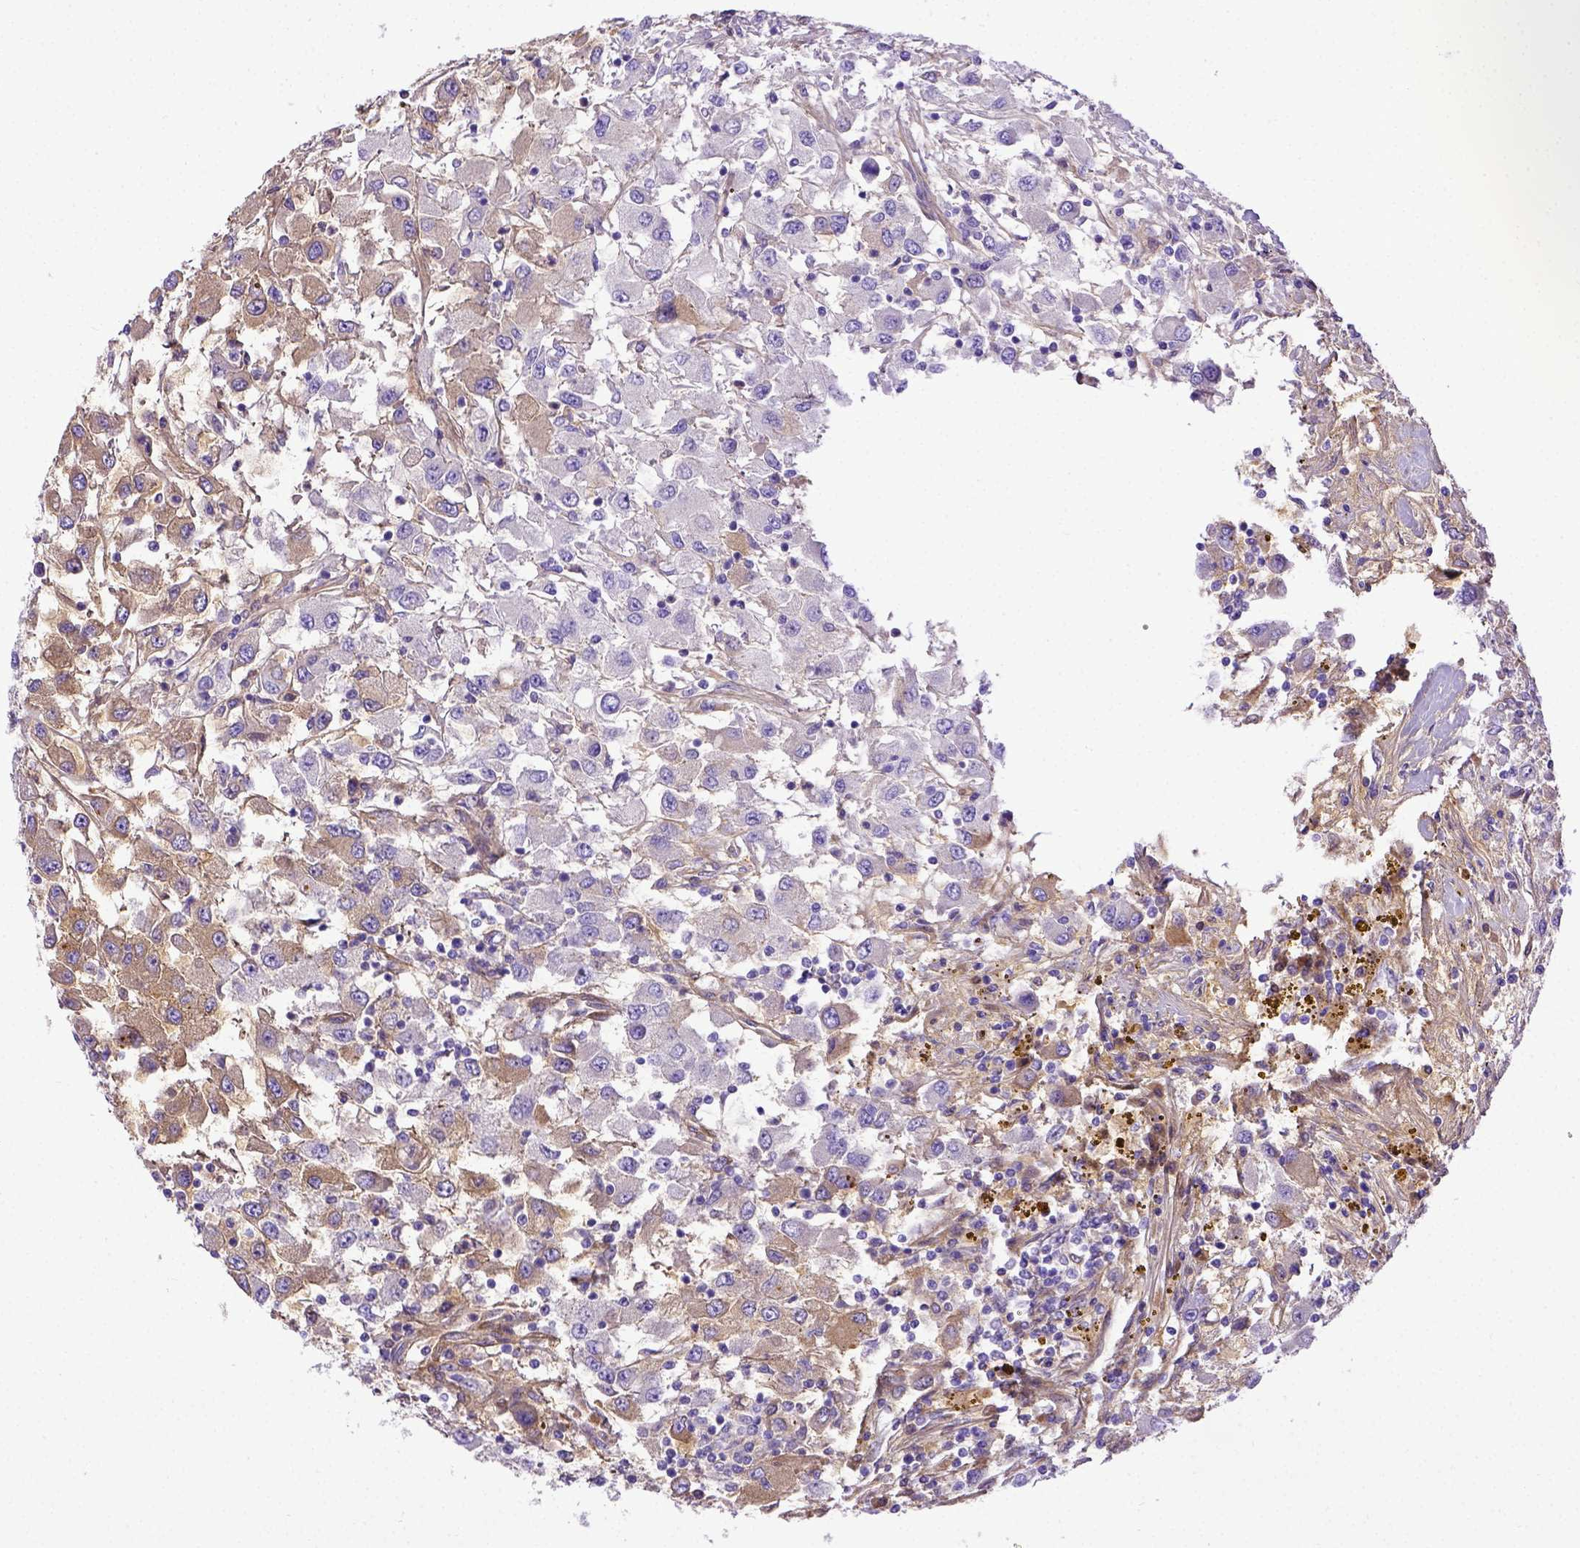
{"staining": {"intensity": "weak", "quantity": "<25%", "location": "cytoplasmic/membranous"}, "tissue": "renal cancer", "cell_type": "Tumor cells", "image_type": "cancer", "snomed": [{"axis": "morphology", "description": "Adenocarcinoma, NOS"}, {"axis": "topography", "description": "Kidney"}], "caption": "The immunohistochemistry (IHC) image has no significant positivity in tumor cells of renal adenocarcinoma tissue.", "gene": "CFAP300", "patient": {"sex": "female", "age": 67}}